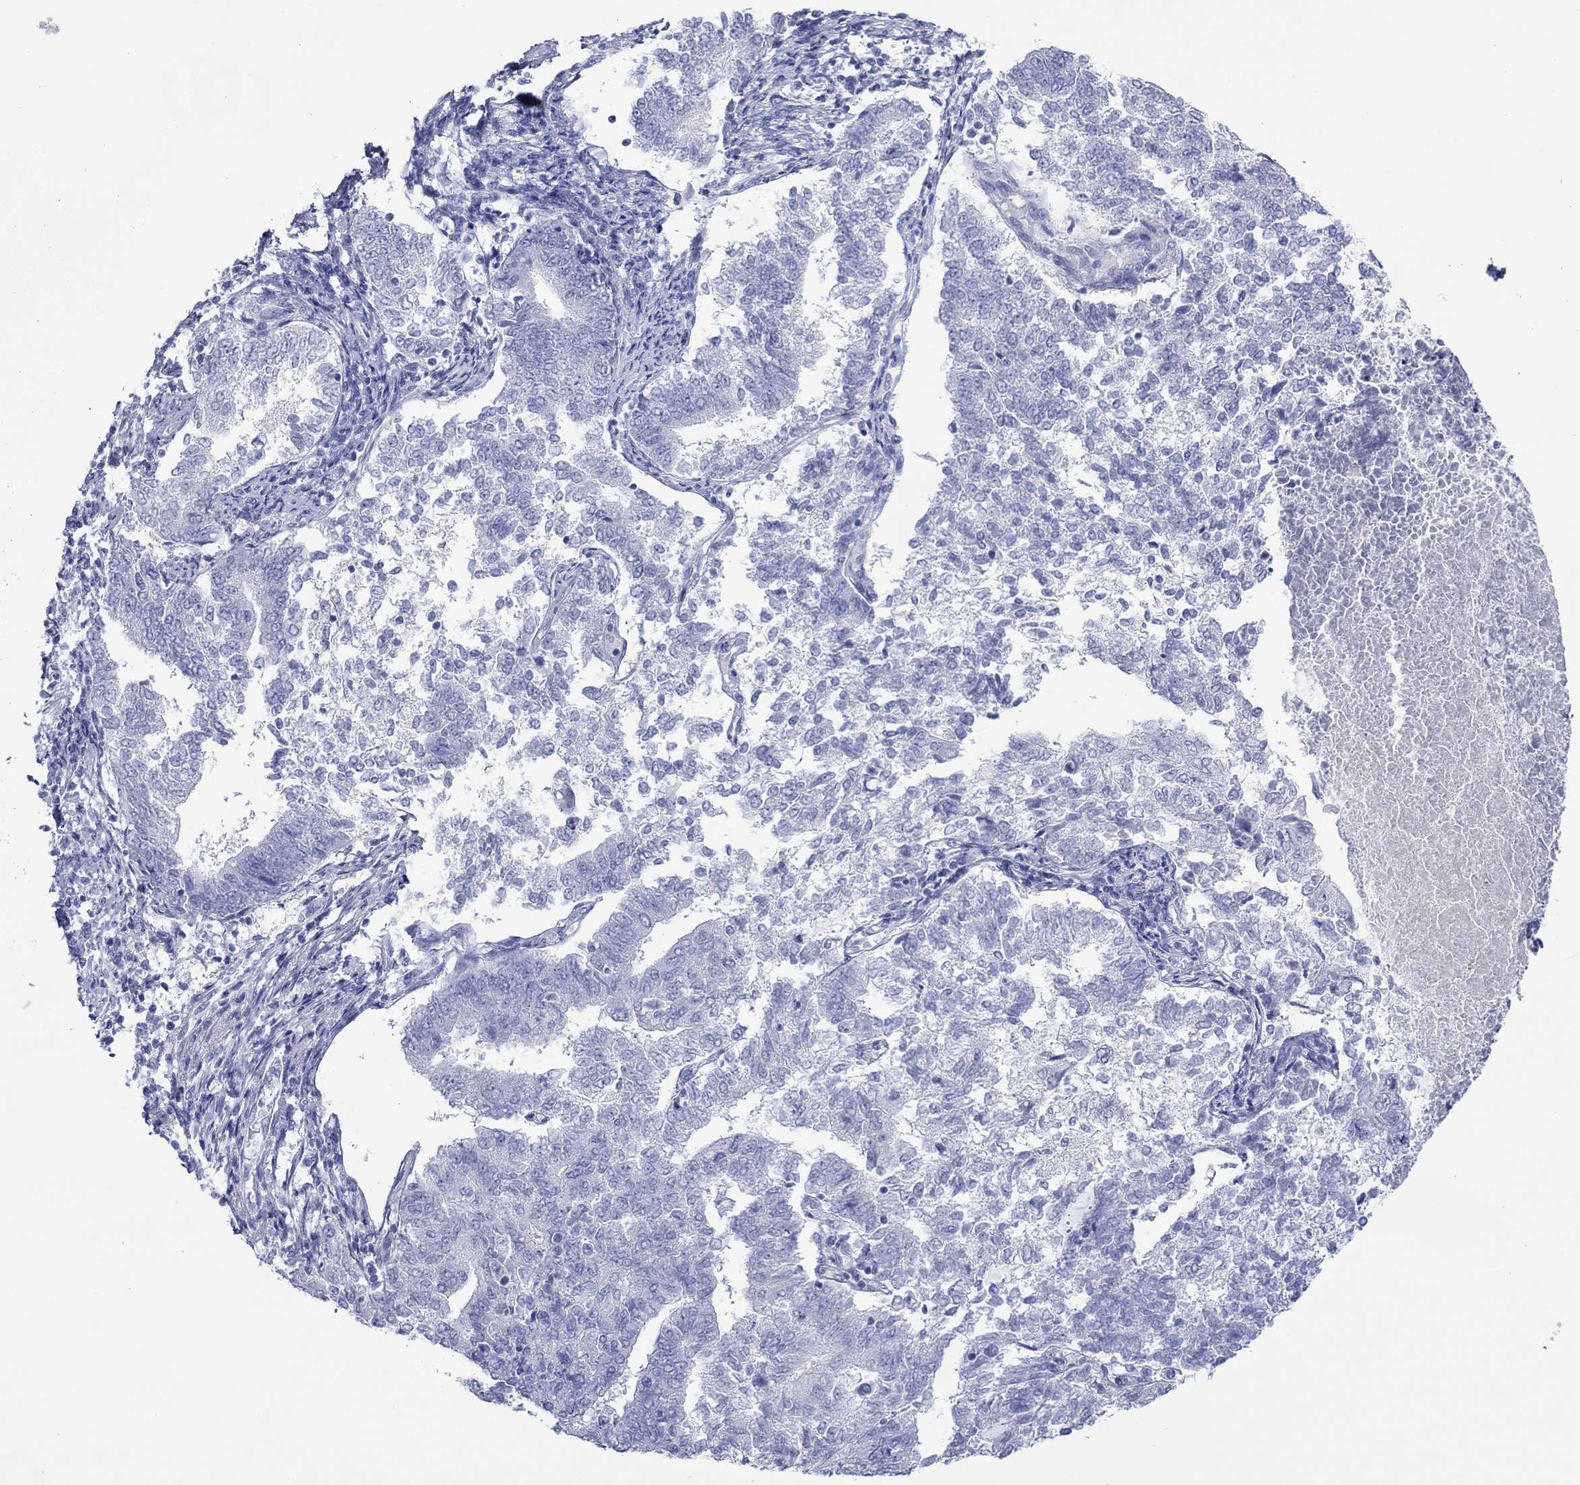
{"staining": {"intensity": "negative", "quantity": "none", "location": "none"}, "tissue": "endometrial cancer", "cell_type": "Tumor cells", "image_type": "cancer", "snomed": [{"axis": "morphology", "description": "Adenocarcinoma, NOS"}, {"axis": "topography", "description": "Endometrium"}], "caption": "High magnification brightfield microscopy of endometrial cancer stained with DAB (3,3'-diaminobenzidine) (brown) and counterstained with hematoxylin (blue): tumor cells show no significant staining.", "gene": "MLANA", "patient": {"sex": "female", "age": 65}}